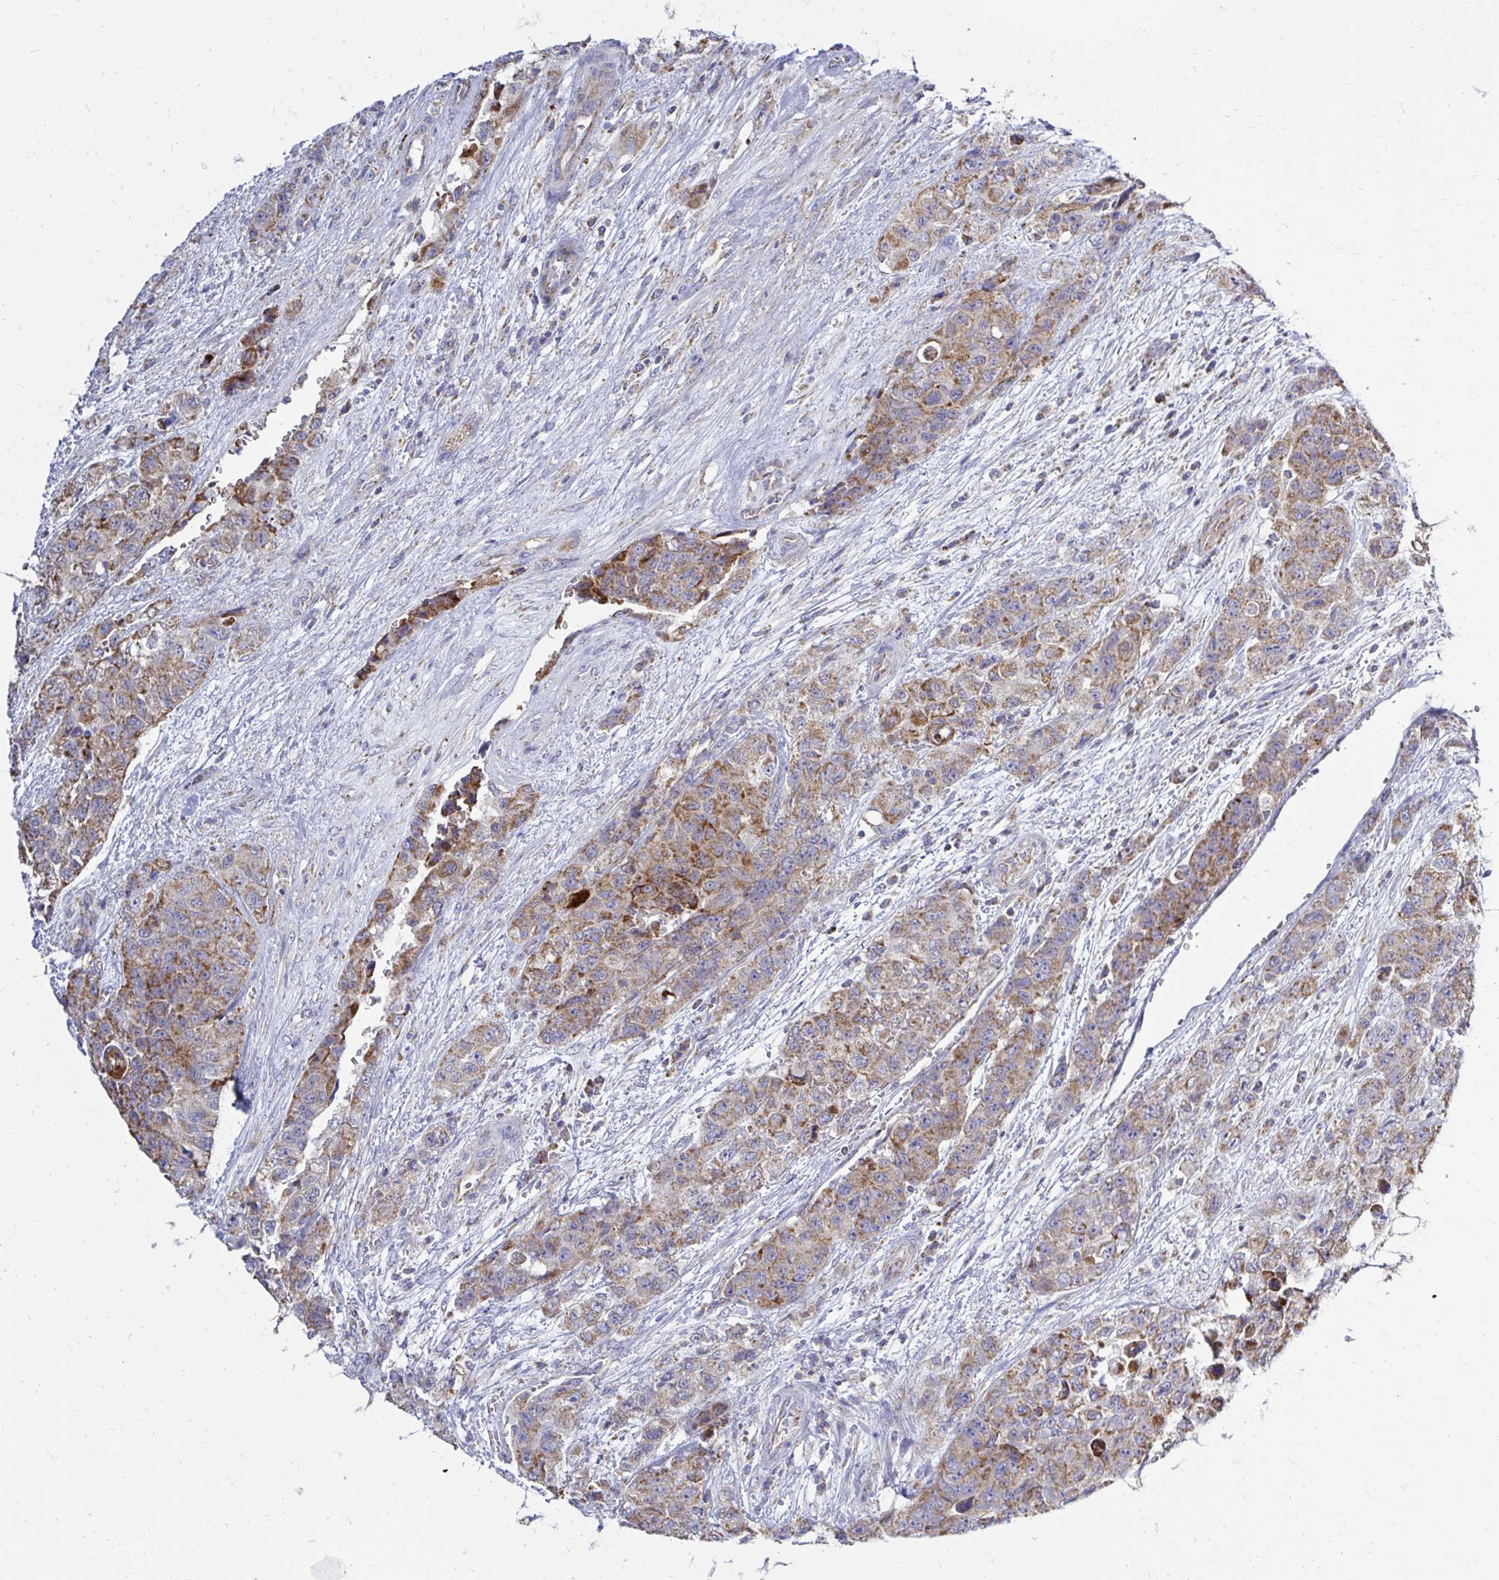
{"staining": {"intensity": "moderate", "quantity": "25%-75%", "location": "cytoplasmic/membranous"}, "tissue": "urothelial cancer", "cell_type": "Tumor cells", "image_type": "cancer", "snomed": [{"axis": "morphology", "description": "Urothelial carcinoma, High grade"}, {"axis": "topography", "description": "Urinary bladder"}], "caption": "High-magnification brightfield microscopy of urothelial cancer stained with DAB (brown) and counterstained with hematoxylin (blue). tumor cells exhibit moderate cytoplasmic/membranous staining is present in about25%-75% of cells.", "gene": "OR10R2", "patient": {"sex": "female", "age": 78}}